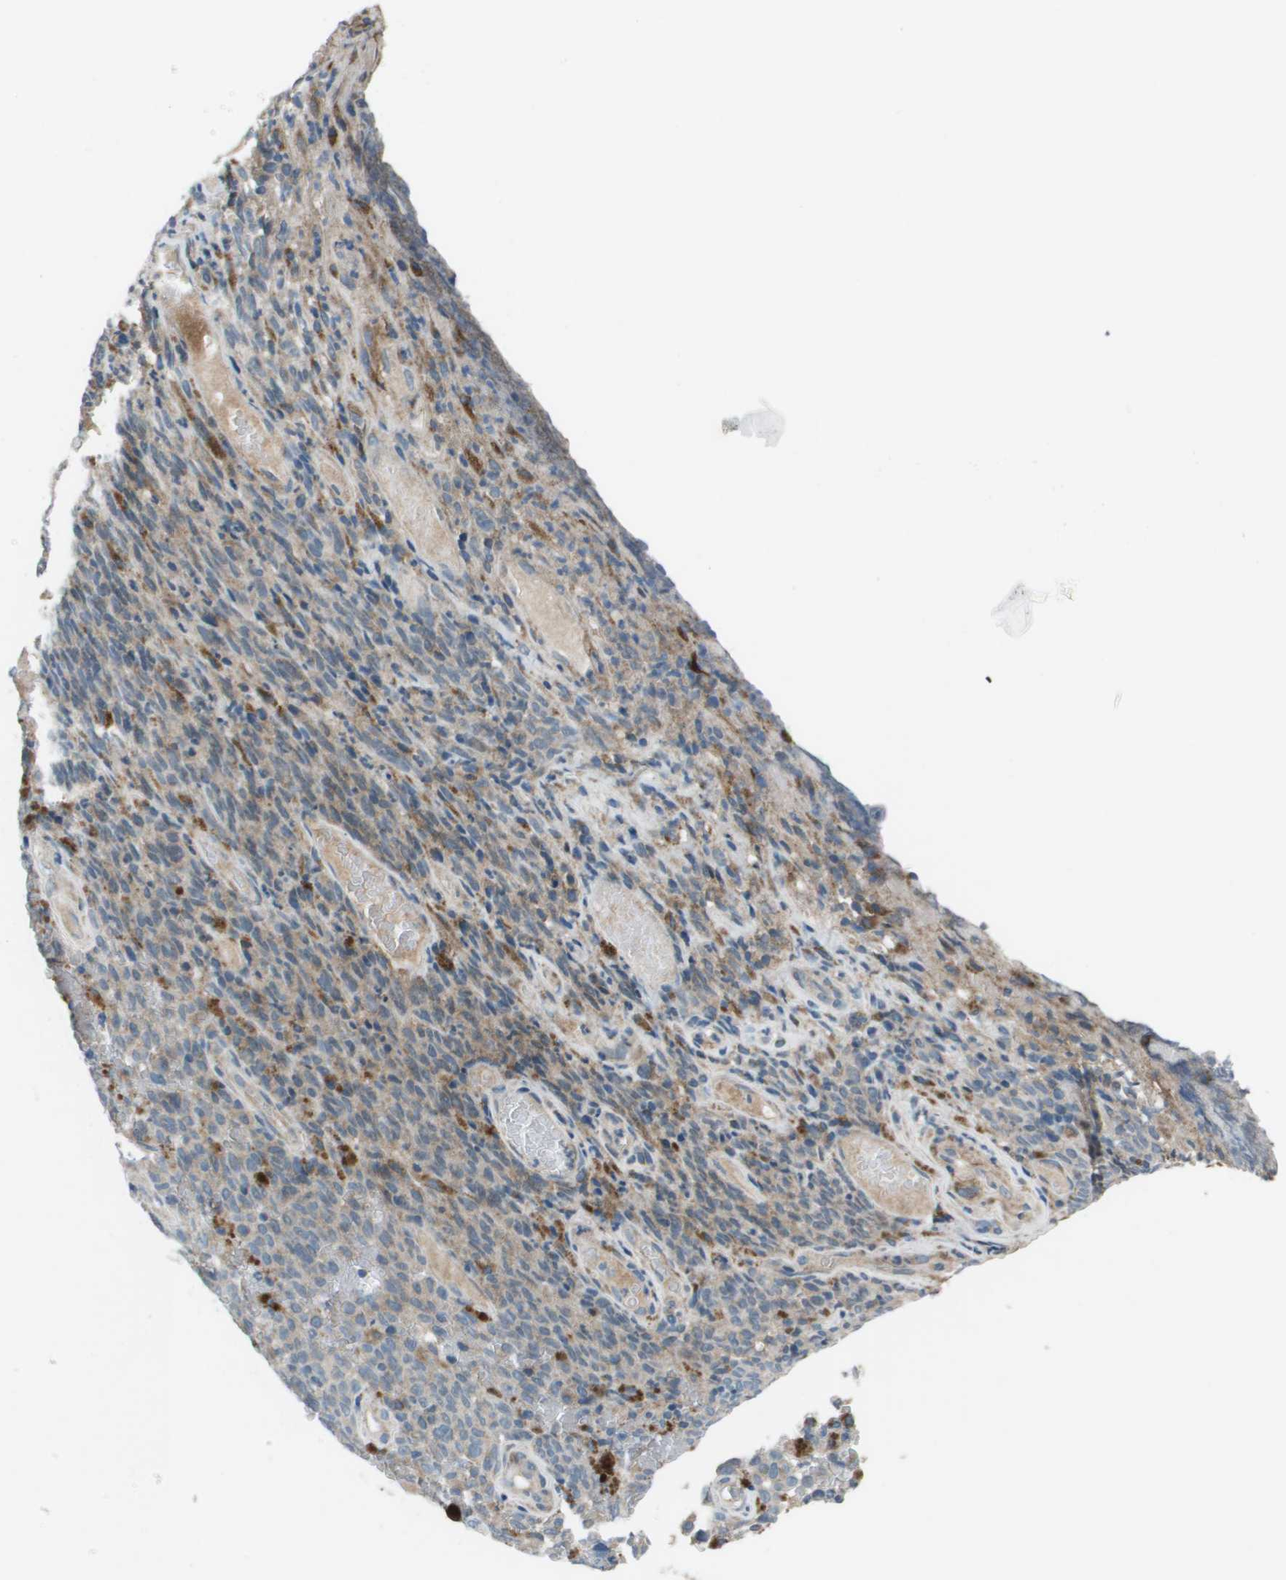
{"staining": {"intensity": "weak", "quantity": "<25%", "location": "cytoplasmic/membranous"}, "tissue": "melanoma", "cell_type": "Tumor cells", "image_type": "cancer", "snomed": [{"axis": "morphology", "description": "Malignant melanoma, NOS"}, {"axis": "topography", "description": "Skin"}], "caption": "Tumor cells are negative for protein expression in human melanoma.", "gene": "PCOLCE", "patient": {"sex": "female", "age": 82}}